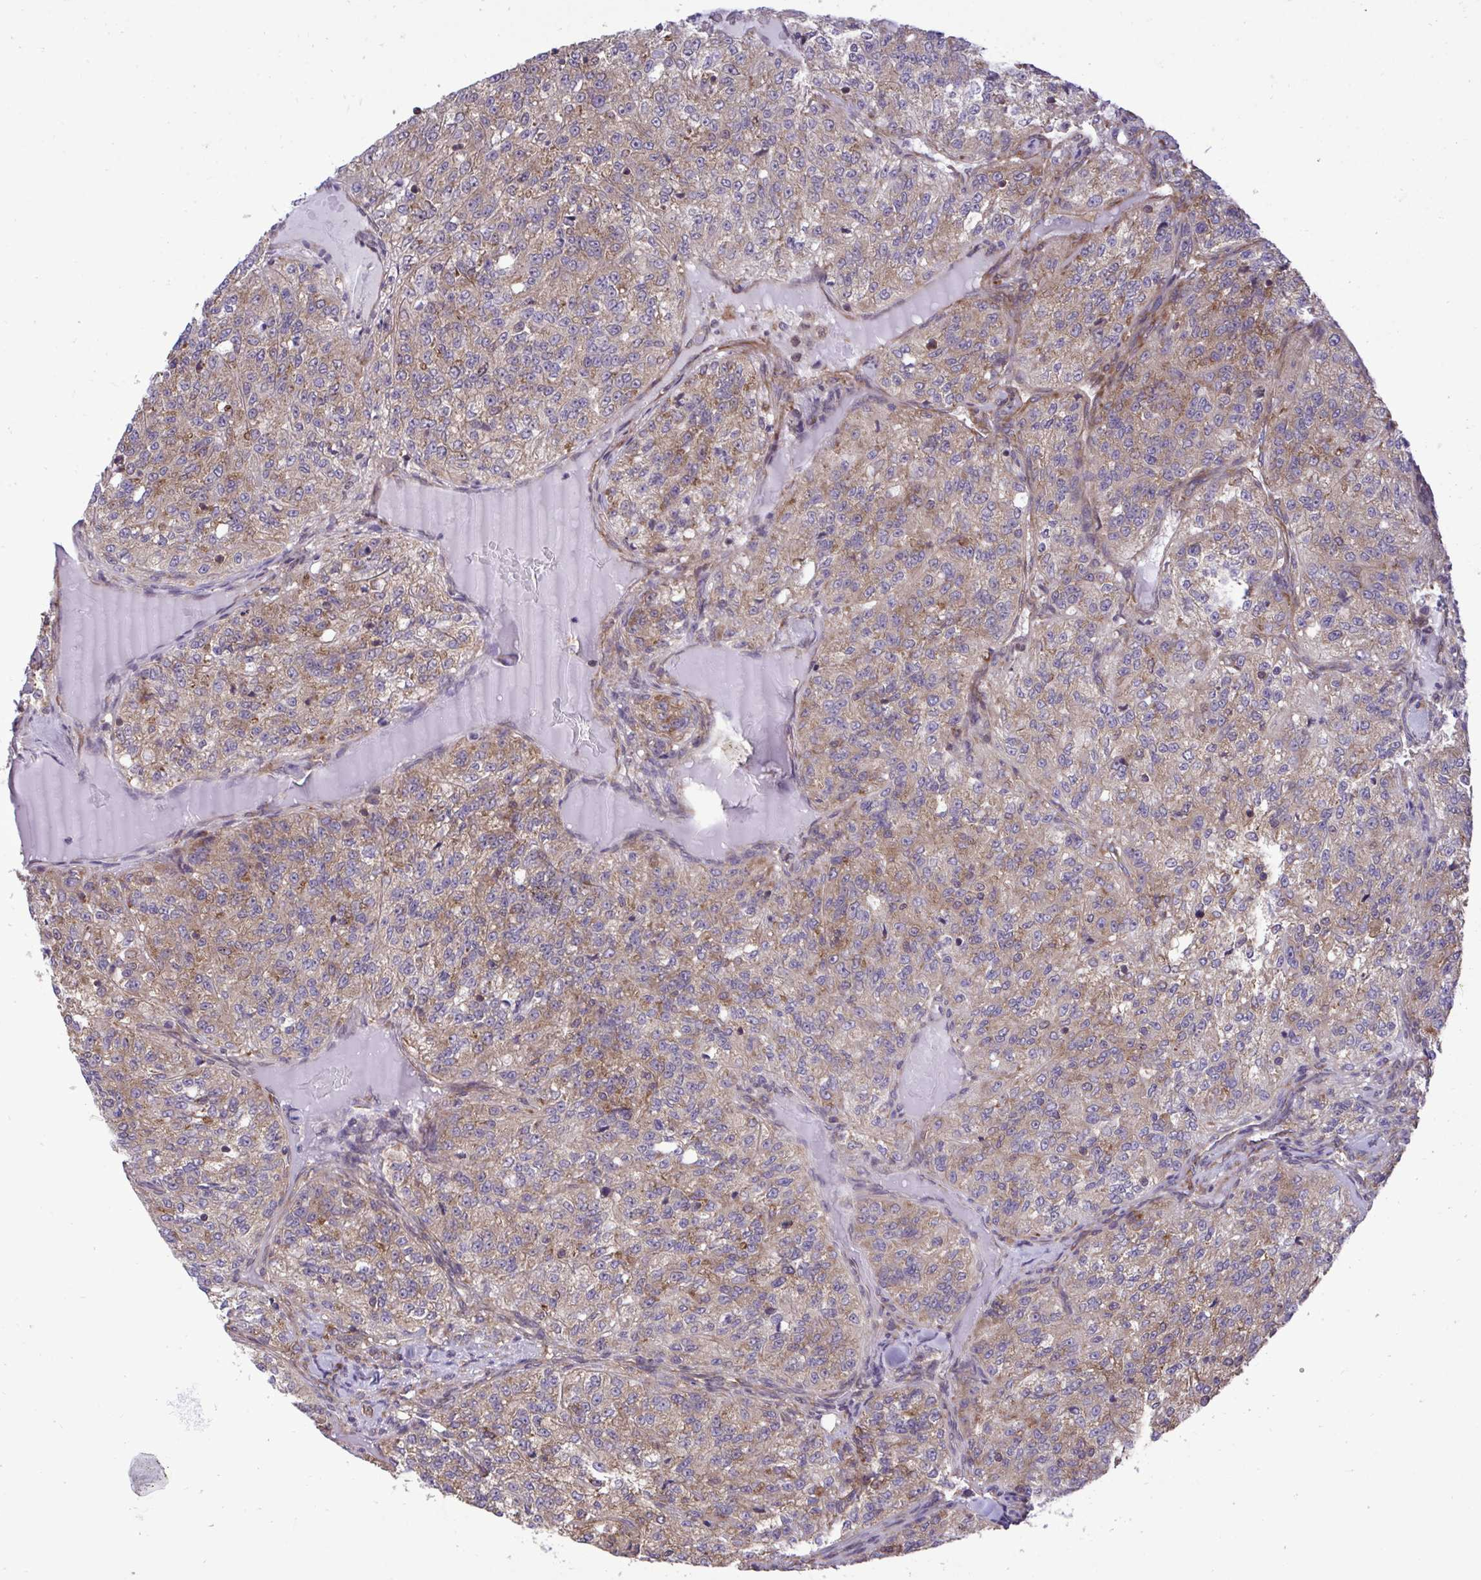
{"staining": {"intensity": "moderate", "quantity": ">75%", "location": "cytoplasmic/membranous"}, "tissue": "renal cancer", "cell_type": "Tumor cells", "image_type": "cancer", "snomed": [{"axis": "morphology", "description": "Adenocarcinoma, NOS"}, {"axis": "topography", "description": "Kidney"}], "caption": "Immunohistochemical staining of renal cancer displays medium levels of moderate cytoplasmic/membranous protein positivity in approximately >75% of tumor cells.", "gene": "RPS15", "patient": {"sex": "female", "age": 63}}